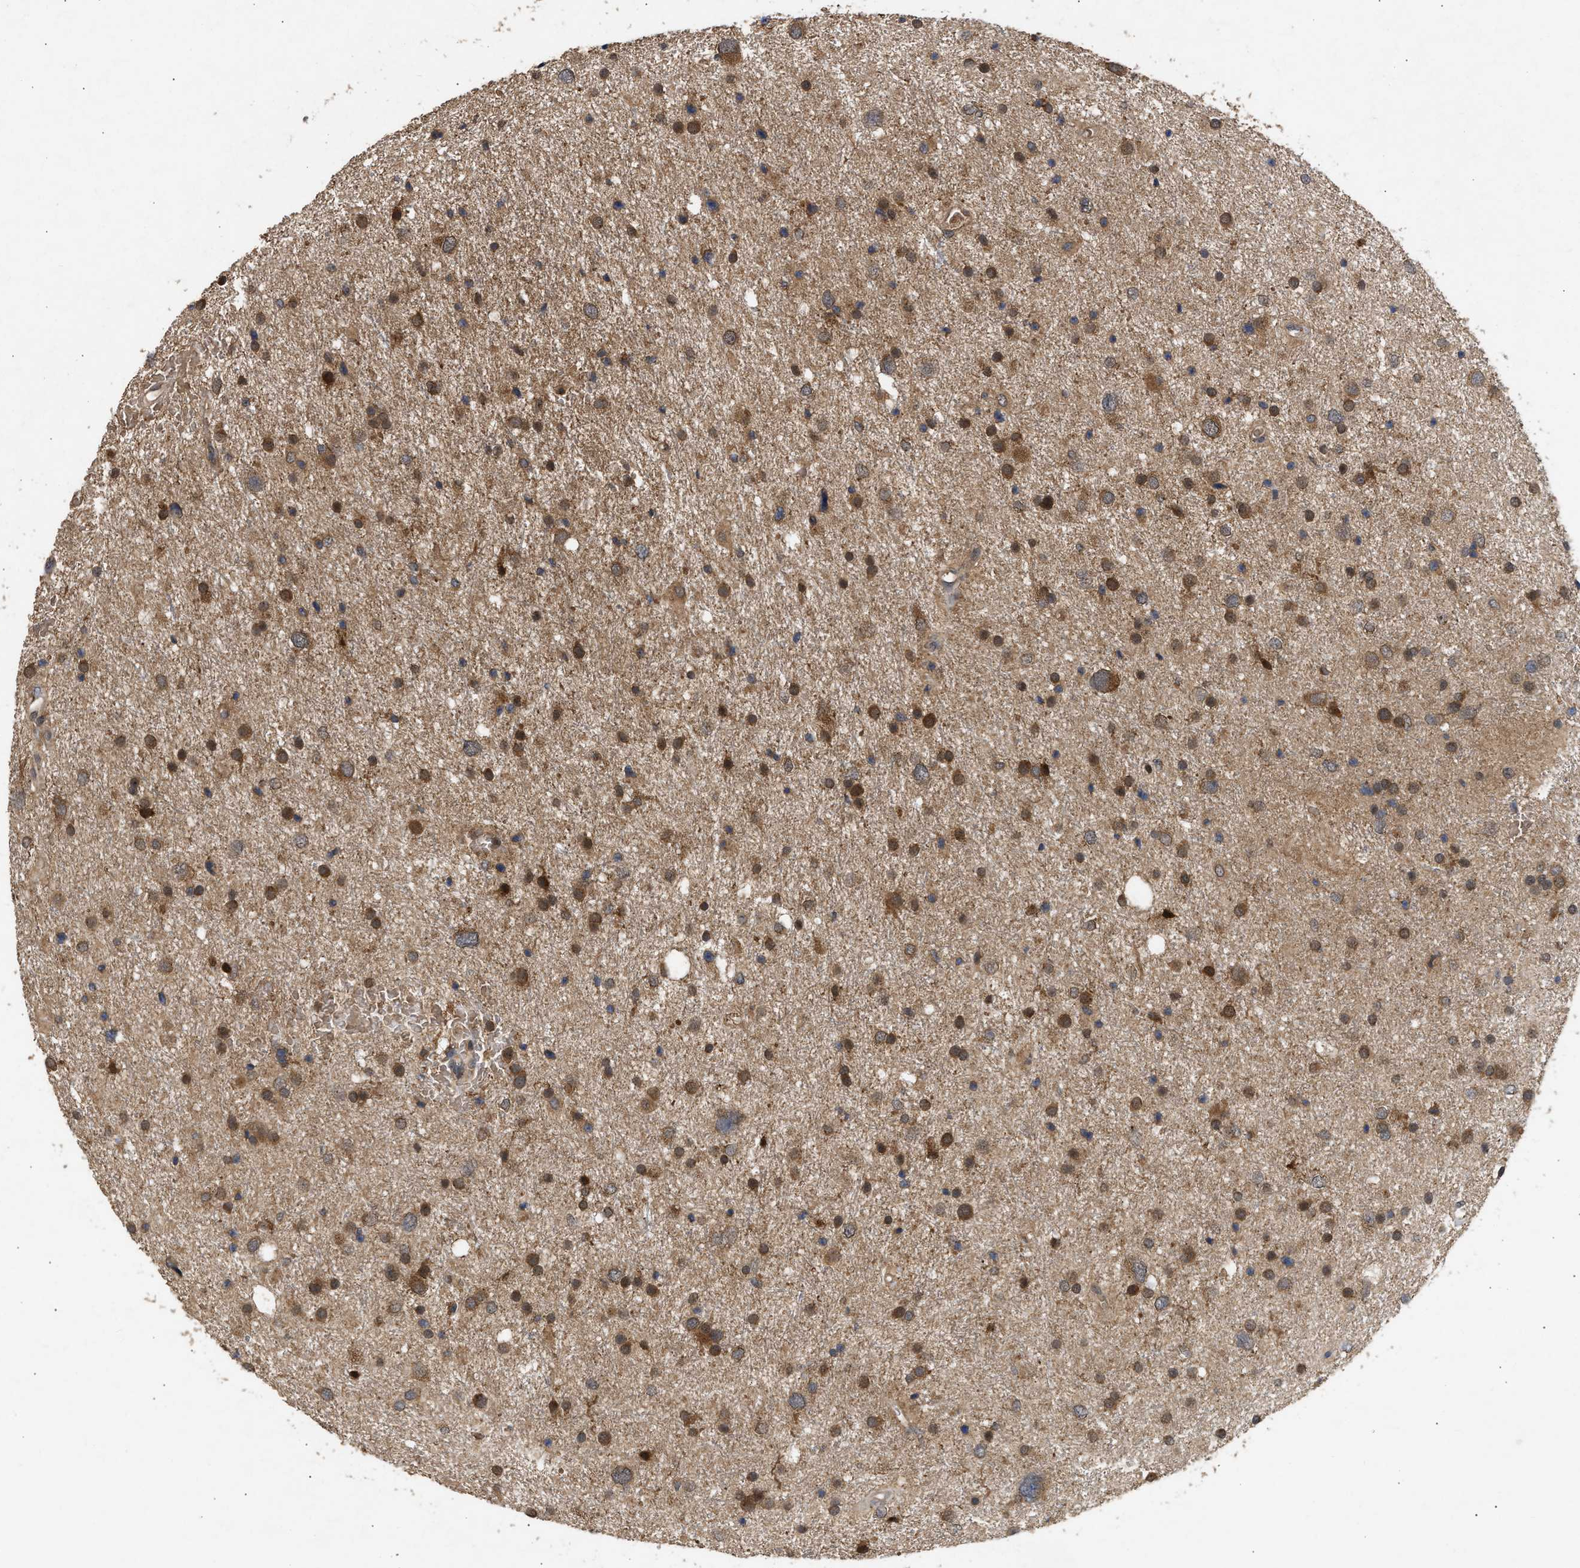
{"staining": {"intensity": "moderate", "quantity": ">75%", "location": "cytoplasmic/membranous,nuclear"}, "tissue": "glioma", "cell_type": "Tumor cells", "image_type": "cancer", "snomed": [{"axis": "morphology", "description": "Glioma, malignant, Low grade"}, {"axis": "topography", "description": "Brain"}], "caption": "Immunohistochemistry (IHC) of glioma displays medium levels of moderate cytoplasmic/membranous and nuclear expression in approximately >75% of tumor cells.", "gene": "FITM1", "patient": {"sex": "female", "age": 37}}